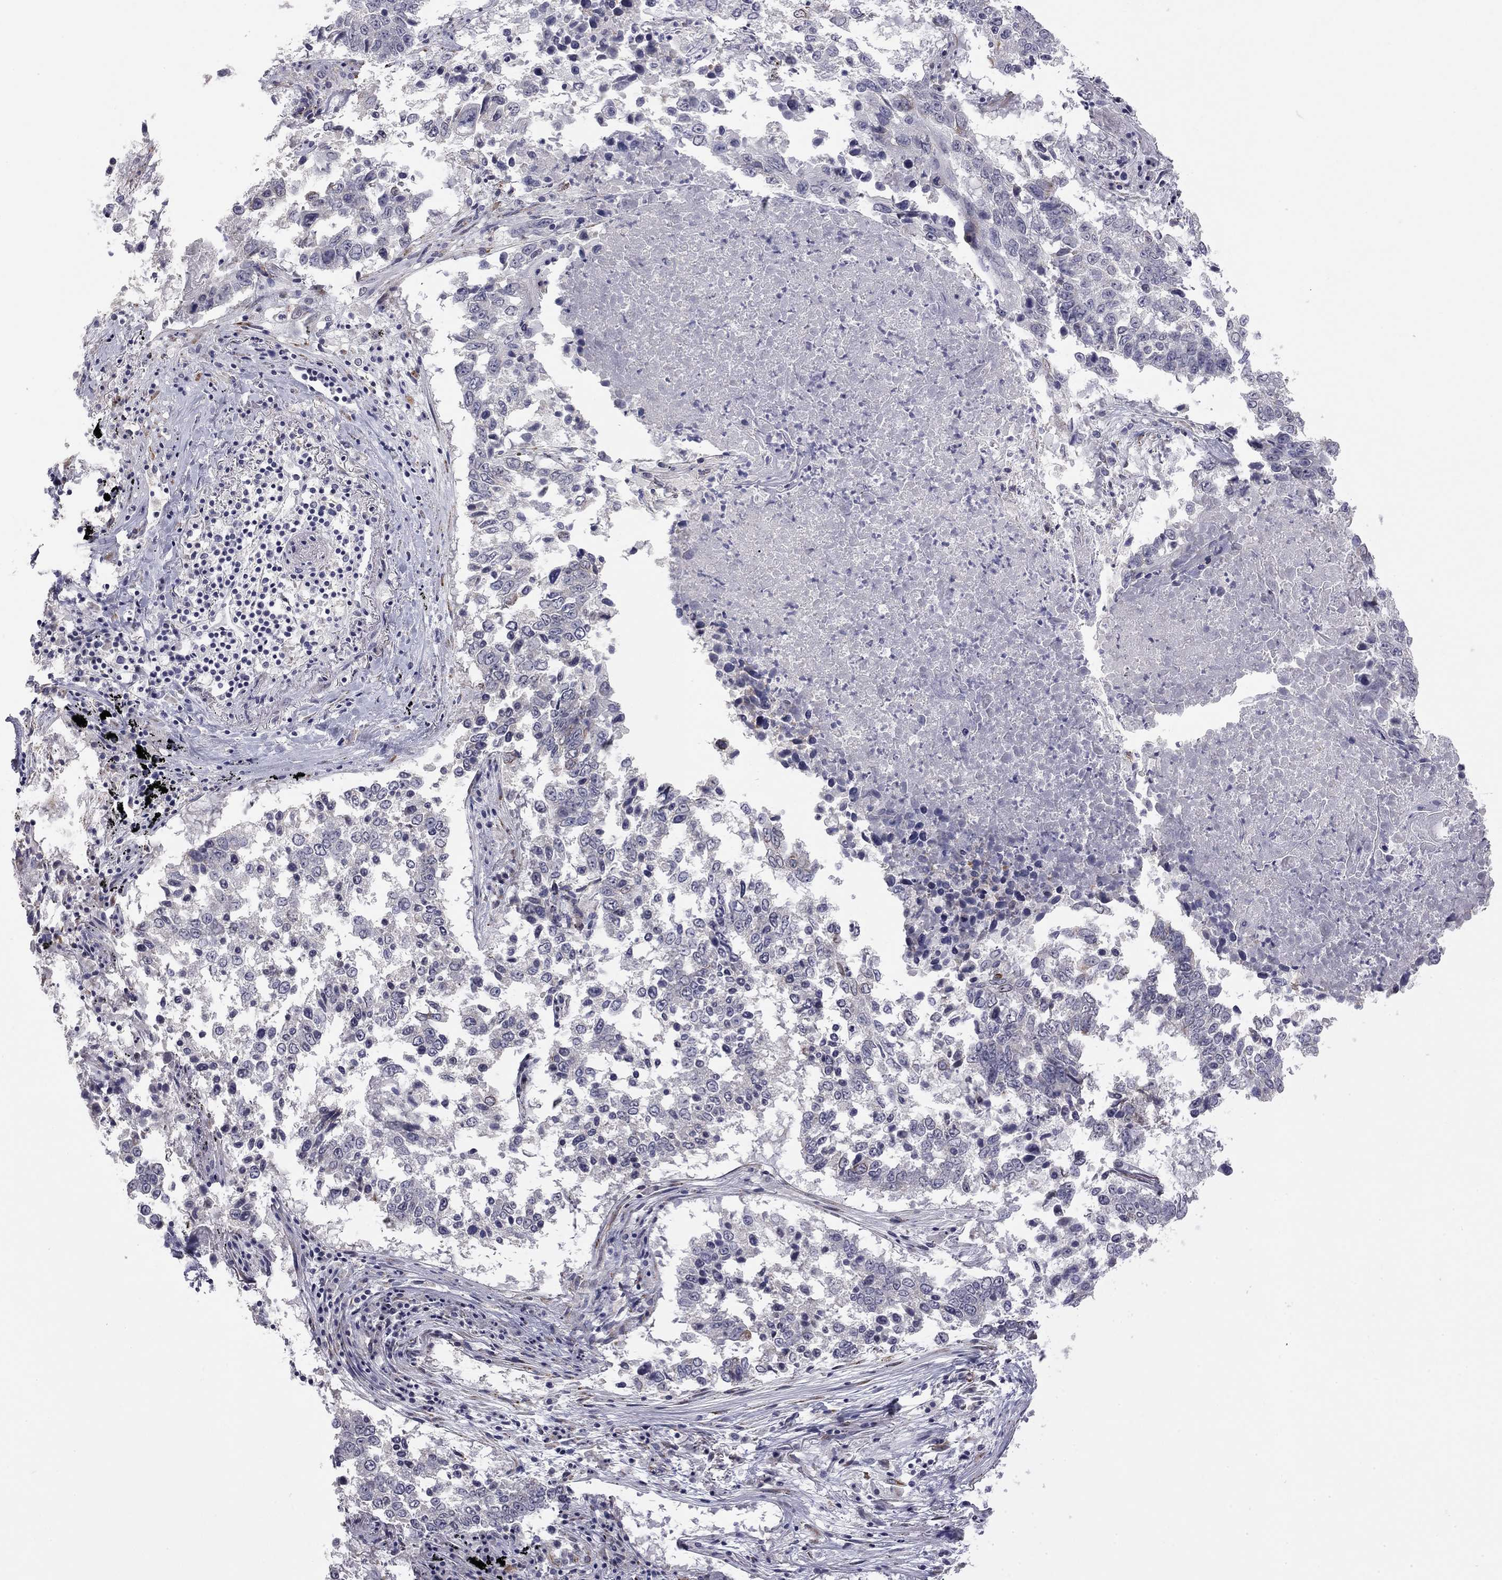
{"staining": {"intensity": "negative", "quantity": "none", "location": "none"}, "tissue": "lung cancer", "cell_type": "Tumor cells", "image_type": "cancer", "snomed": [{"axis": "morphology", "description": "Squamous cell carcinoma, NOS"}, {"axis": "topography", "description": "Lung"}], "caption": "Histopathology image shows no protein staining in tumor cells of squamous cell carcinoma (lung) tissue.", "gene": "PRRT2", "patient": {"sex": "male", "age": 82}}